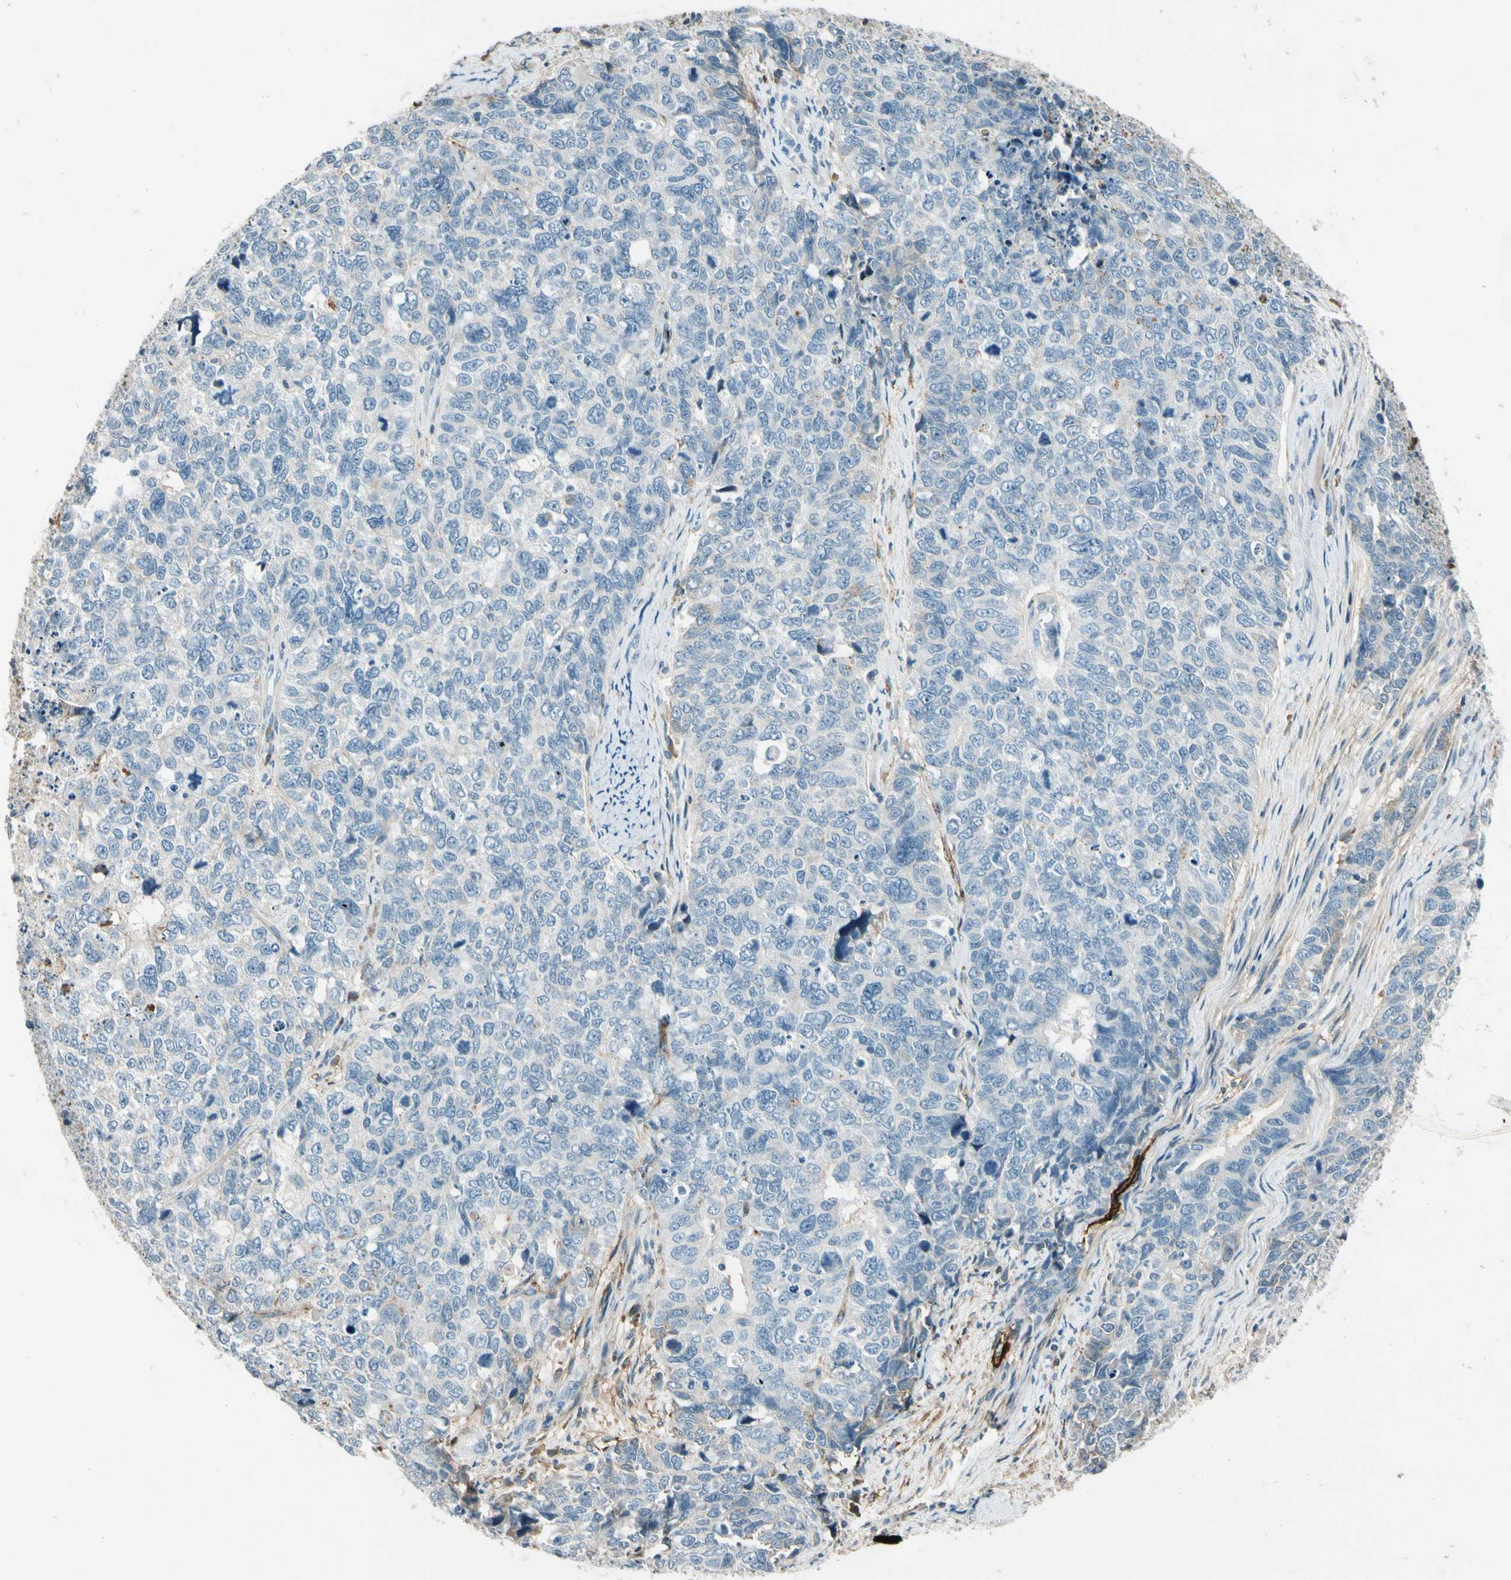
{"staining": {"intensity": "negative", "quantity": "none", "location": "none"}, "tissue": "cervical cancer", "cell_type": "Tumor cells", "image_type": "cancer", "snomed": [{"axis": "morphology", "description": "Squamous cell carcinoma, NOS"}, {"axis": "topography", "description": "Cervix"}], "caption": "The micrograph demonstrates no significant positivity in tumor cells of cervical squamous cell carcinoma.", "gene": "PDPN", "patient": {"sex": "female", "age": 63}}